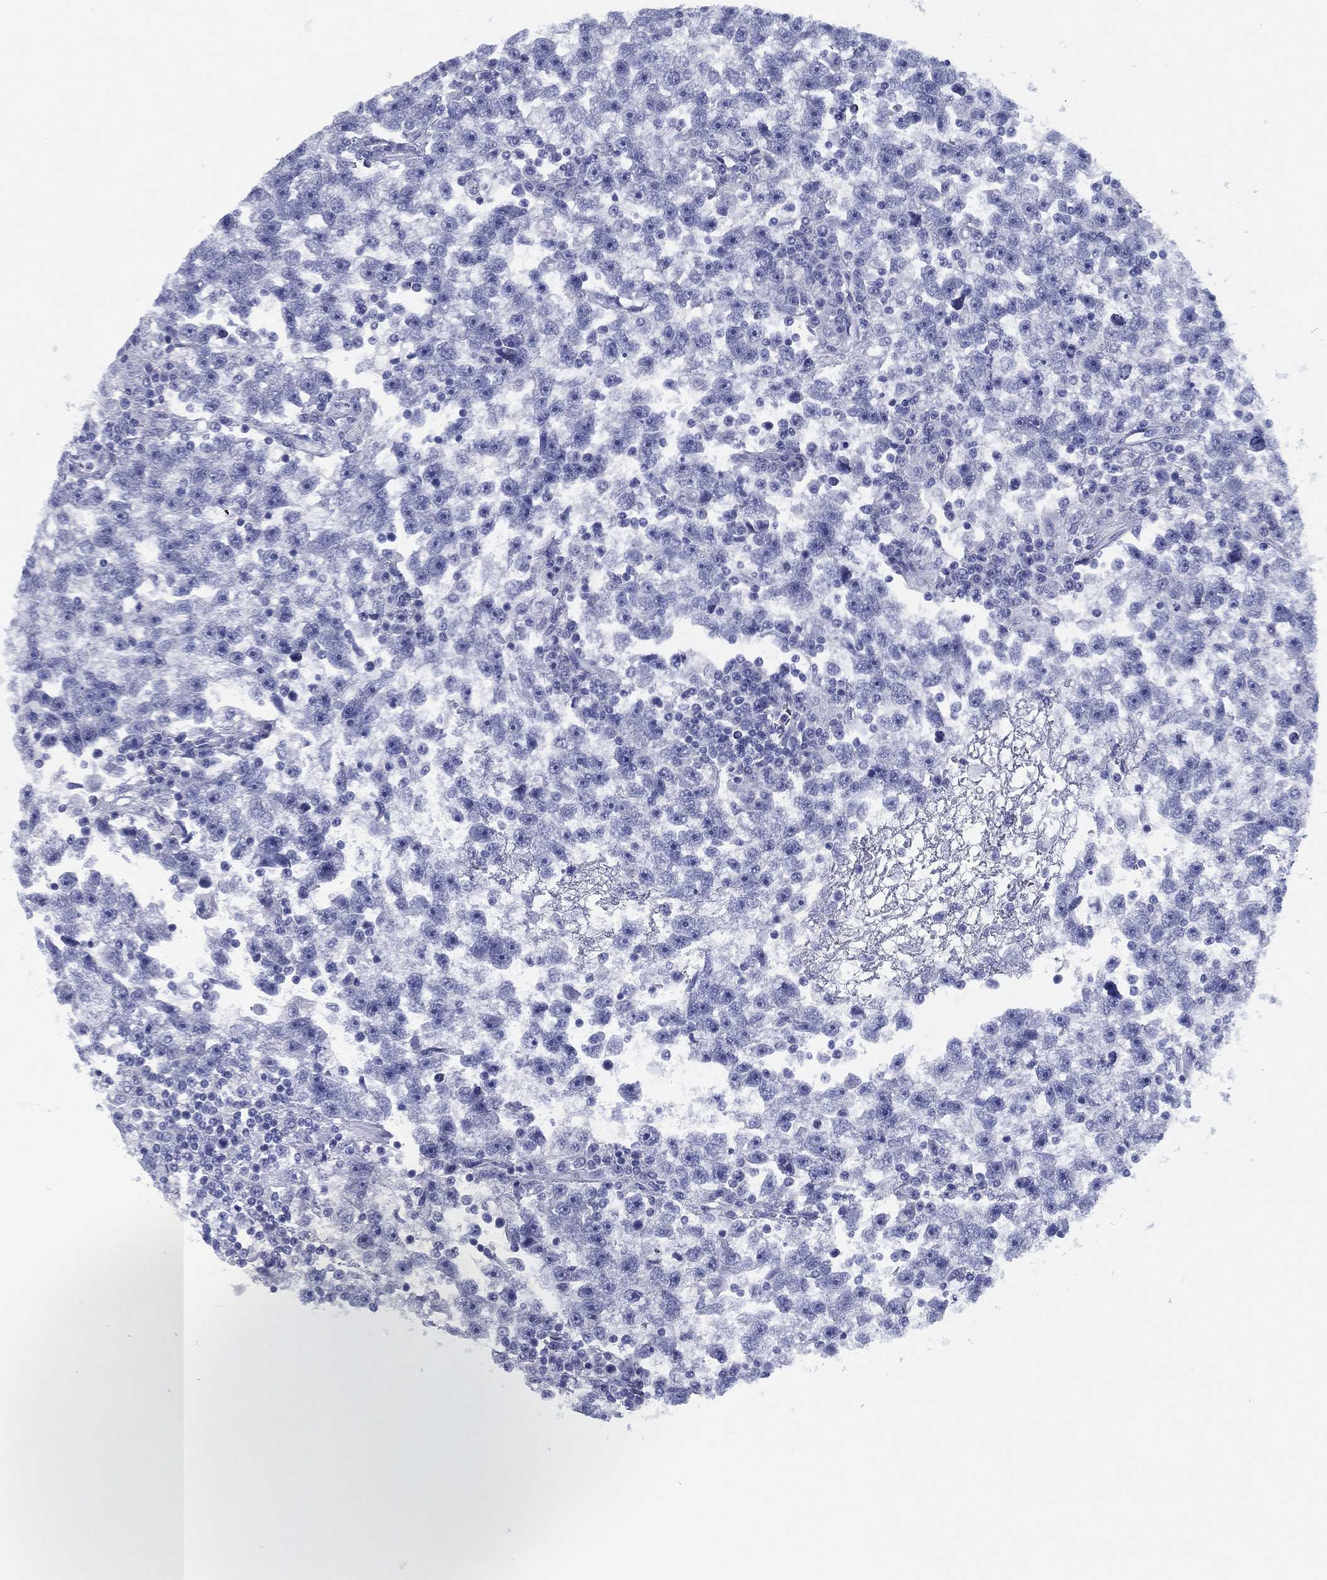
{"staining": {"intensity": "negative", "quantity": "none", "location": "none"}, "tissue": "testis cancer", "cell_type": "Tumor cells", "image_type": "cancer", "snomed": [{"axis": "morphology", "description": "Seminoma, NOS"}, {"axis": "topography", "description": "Testis"}], "caption": "Micrograph shows no significant protein staining in tumor cells of testis cancer. (DAB (3,3'-diaminobenzidine) immunohistochemistry visualized using brightfield microscopy, high magnification).", "gene": "TMEM252", "patient": {"sex": "male", "age": 47}}